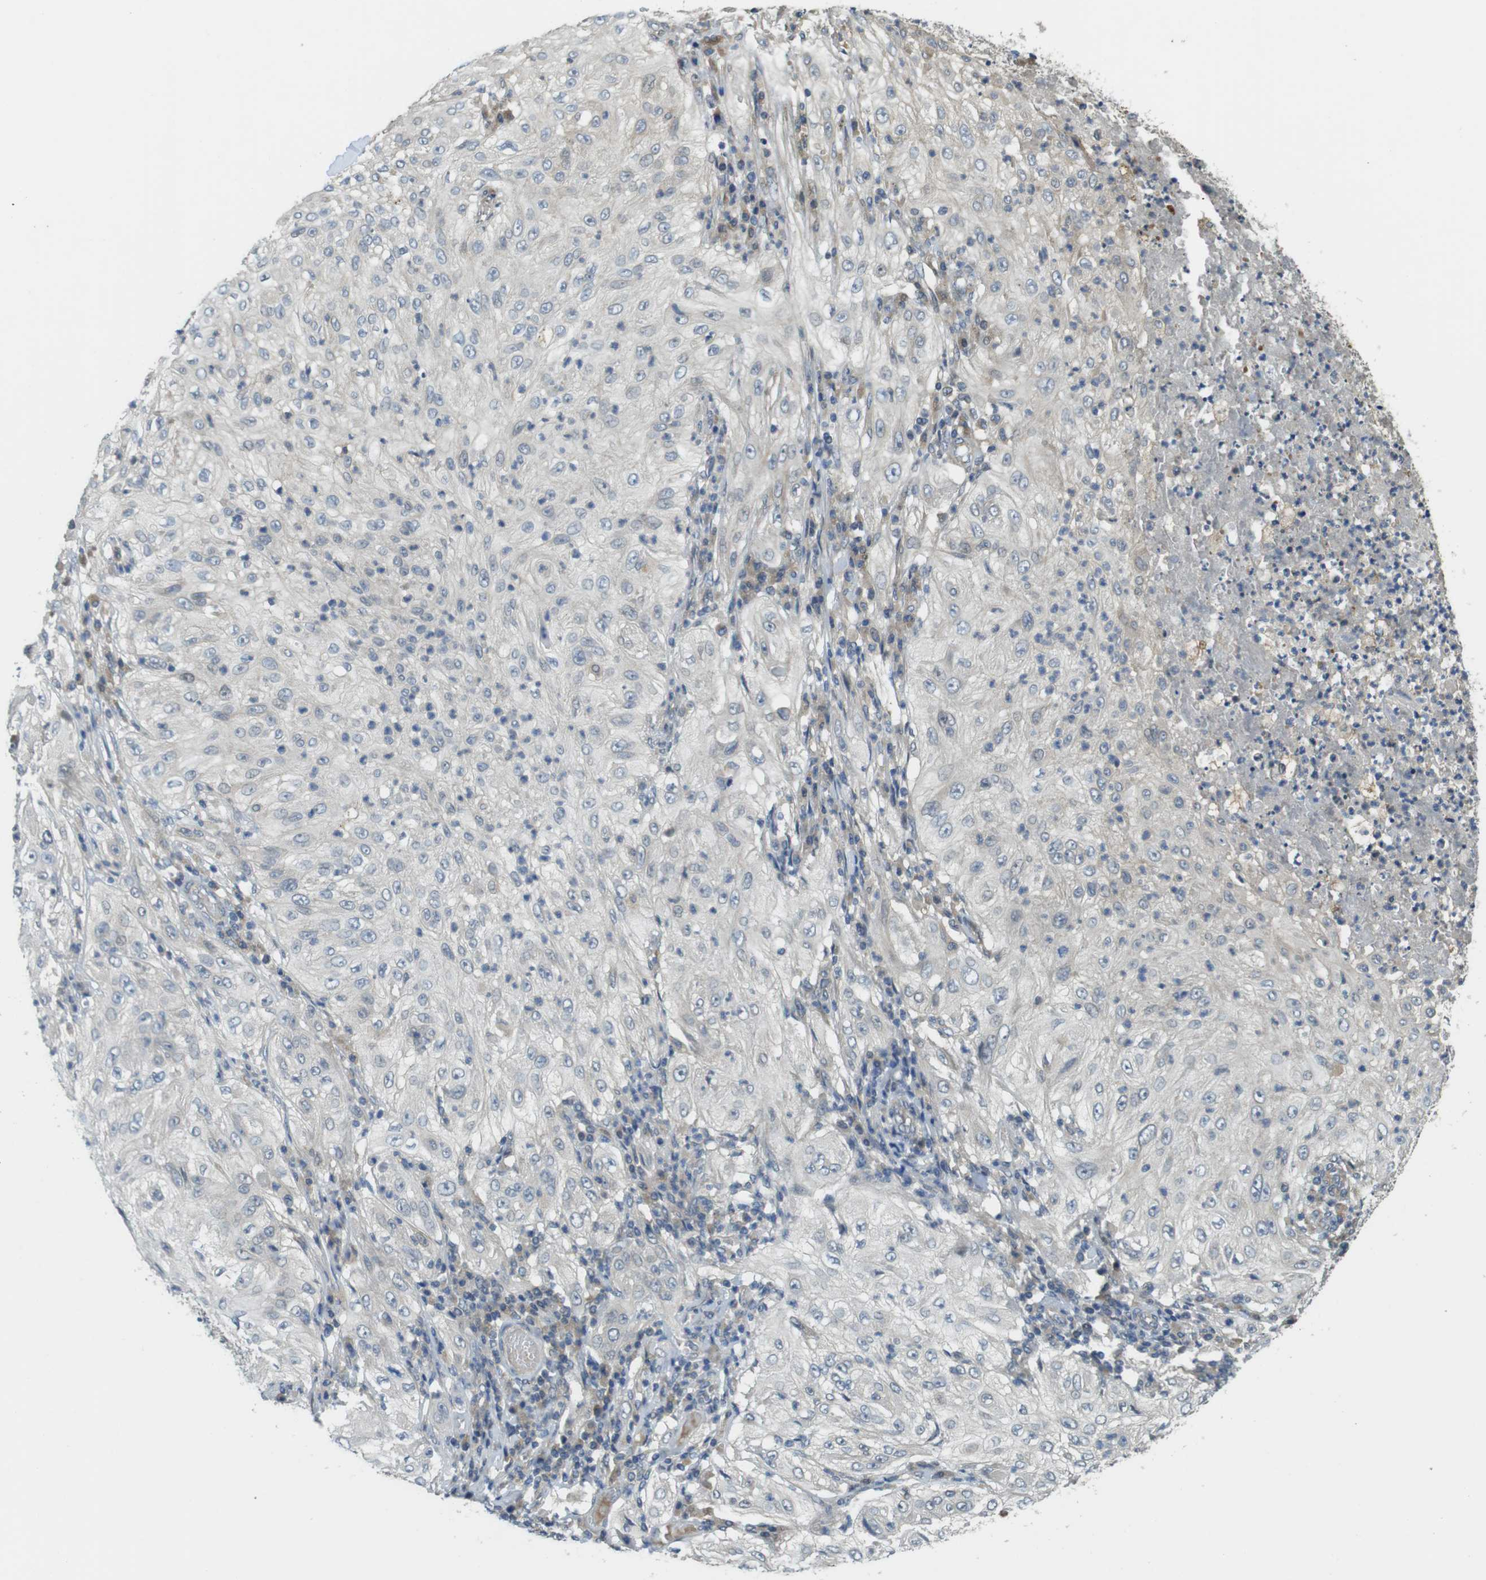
{"staining": {"intensity": "negative", "quantity": "none", "location": "none"}, "tissue": "lung cancer", "cell_type": "Tumor cells", "image_type": "cancer", "snomed": [{"axis": "morphology", "description": "Inflammation, NOS"}, {"axis": "morphology", "description": "Squamous cell carcinoma, NOS"}, {"axis": "topography", "description": "Lymph node"}, {"axis": "topography", "description": "Soft tissue"}, {"axis": "topography", "description": "Lung"}], "caption": "Tumor cells show no significant protein expression in lung cancer (squamous cell carcinoma). Nuclei are stained in blue.", "gene": "ABHD15", "patient": {"sex": "male", "age": 66}}